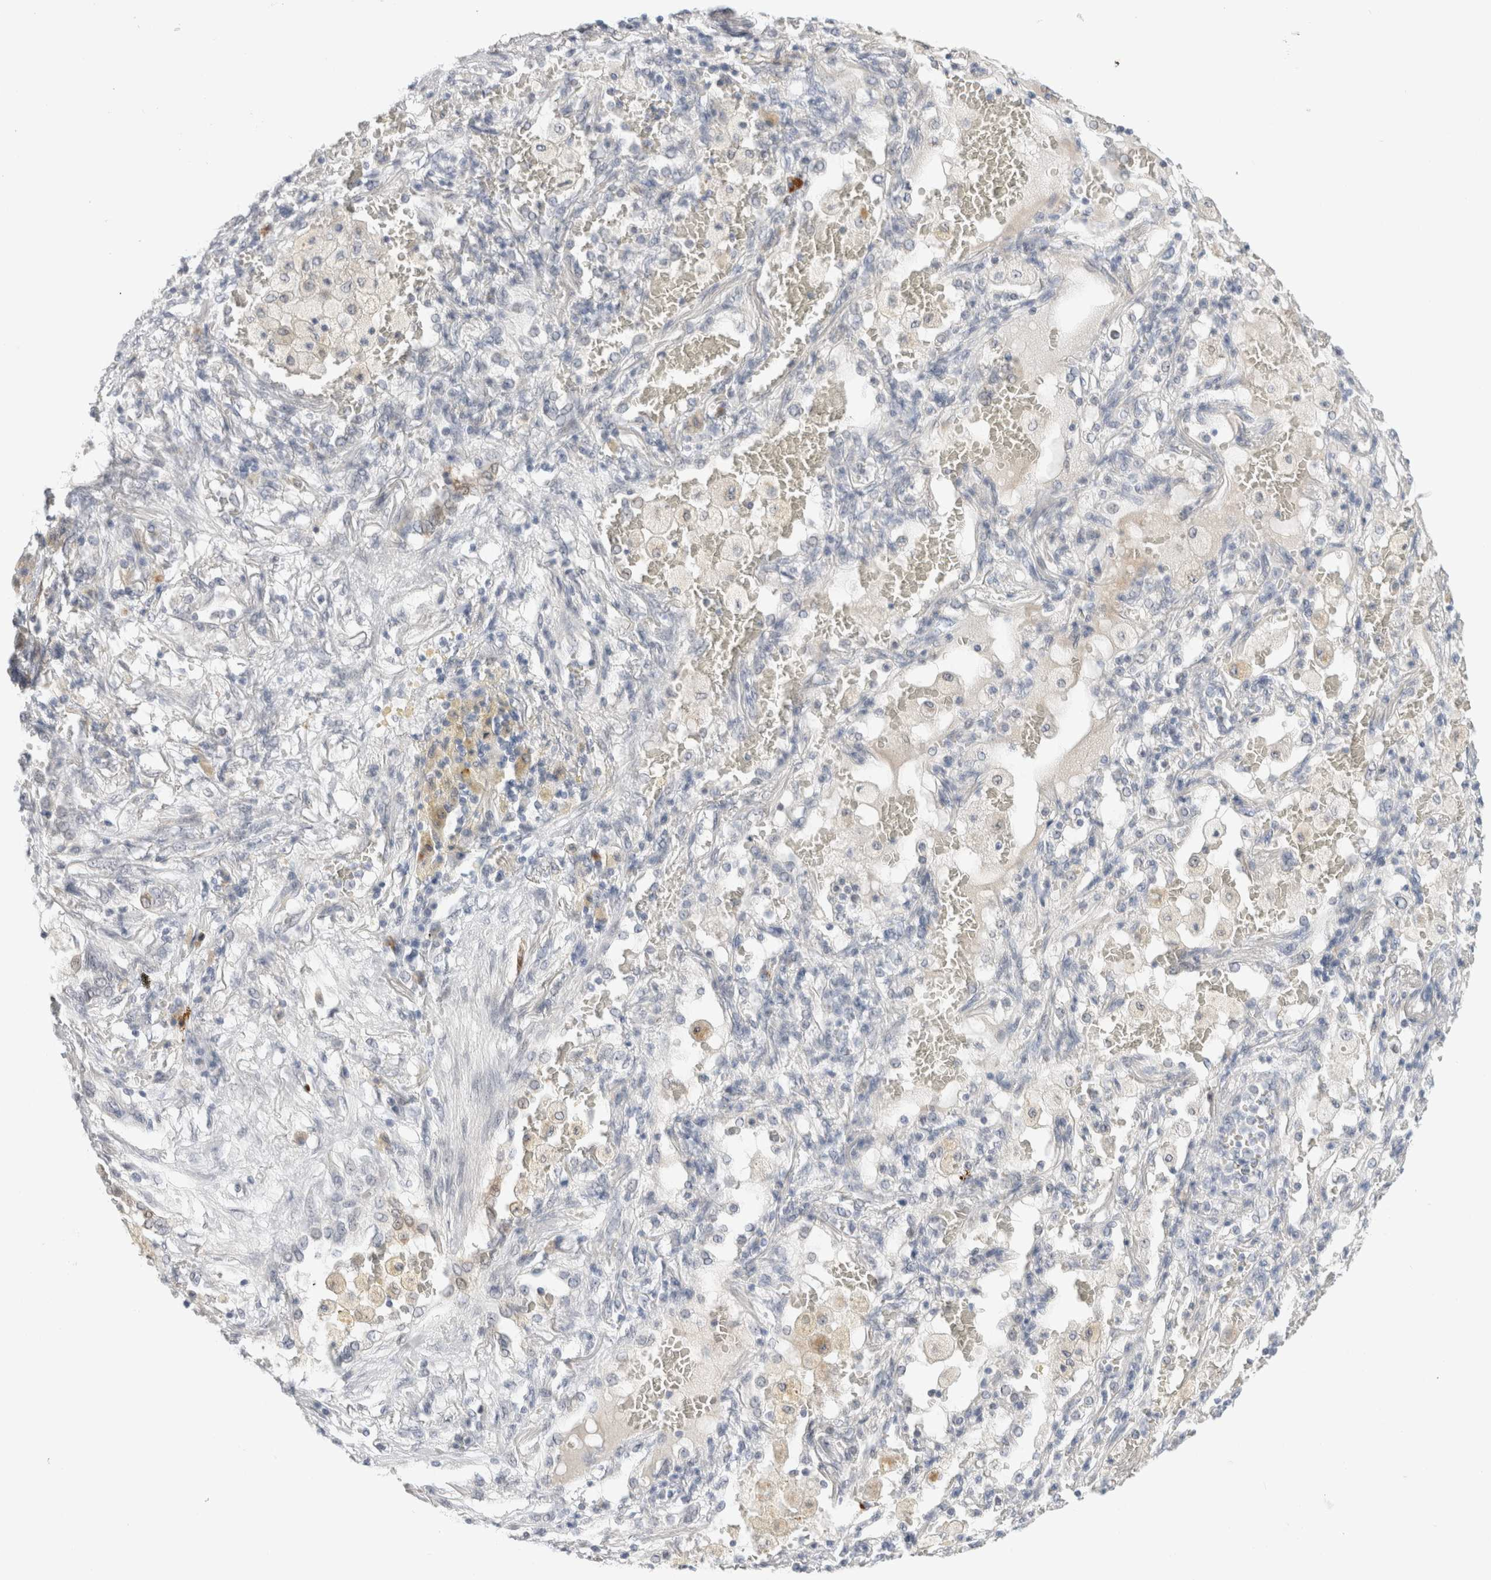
{"staining": {"intensity": "negative", "quantity": "none", "location": "none"}, "tissue": "lung cancer", "cell_type": "Tumor cells", "image_type": "cancer", "snomed": [{"axis": "morphology", "description": "Squamous cell carcinoma, NOS"}, {"axis": "topography", "description": "Lung"}], "caption": "Squamous cell carcinoma (lung) was stained to show a protein in brown. There is no significant staining in tumor cells.", "gene": "SLC22A12", "patient": {"sex": "male", "age": 61}}